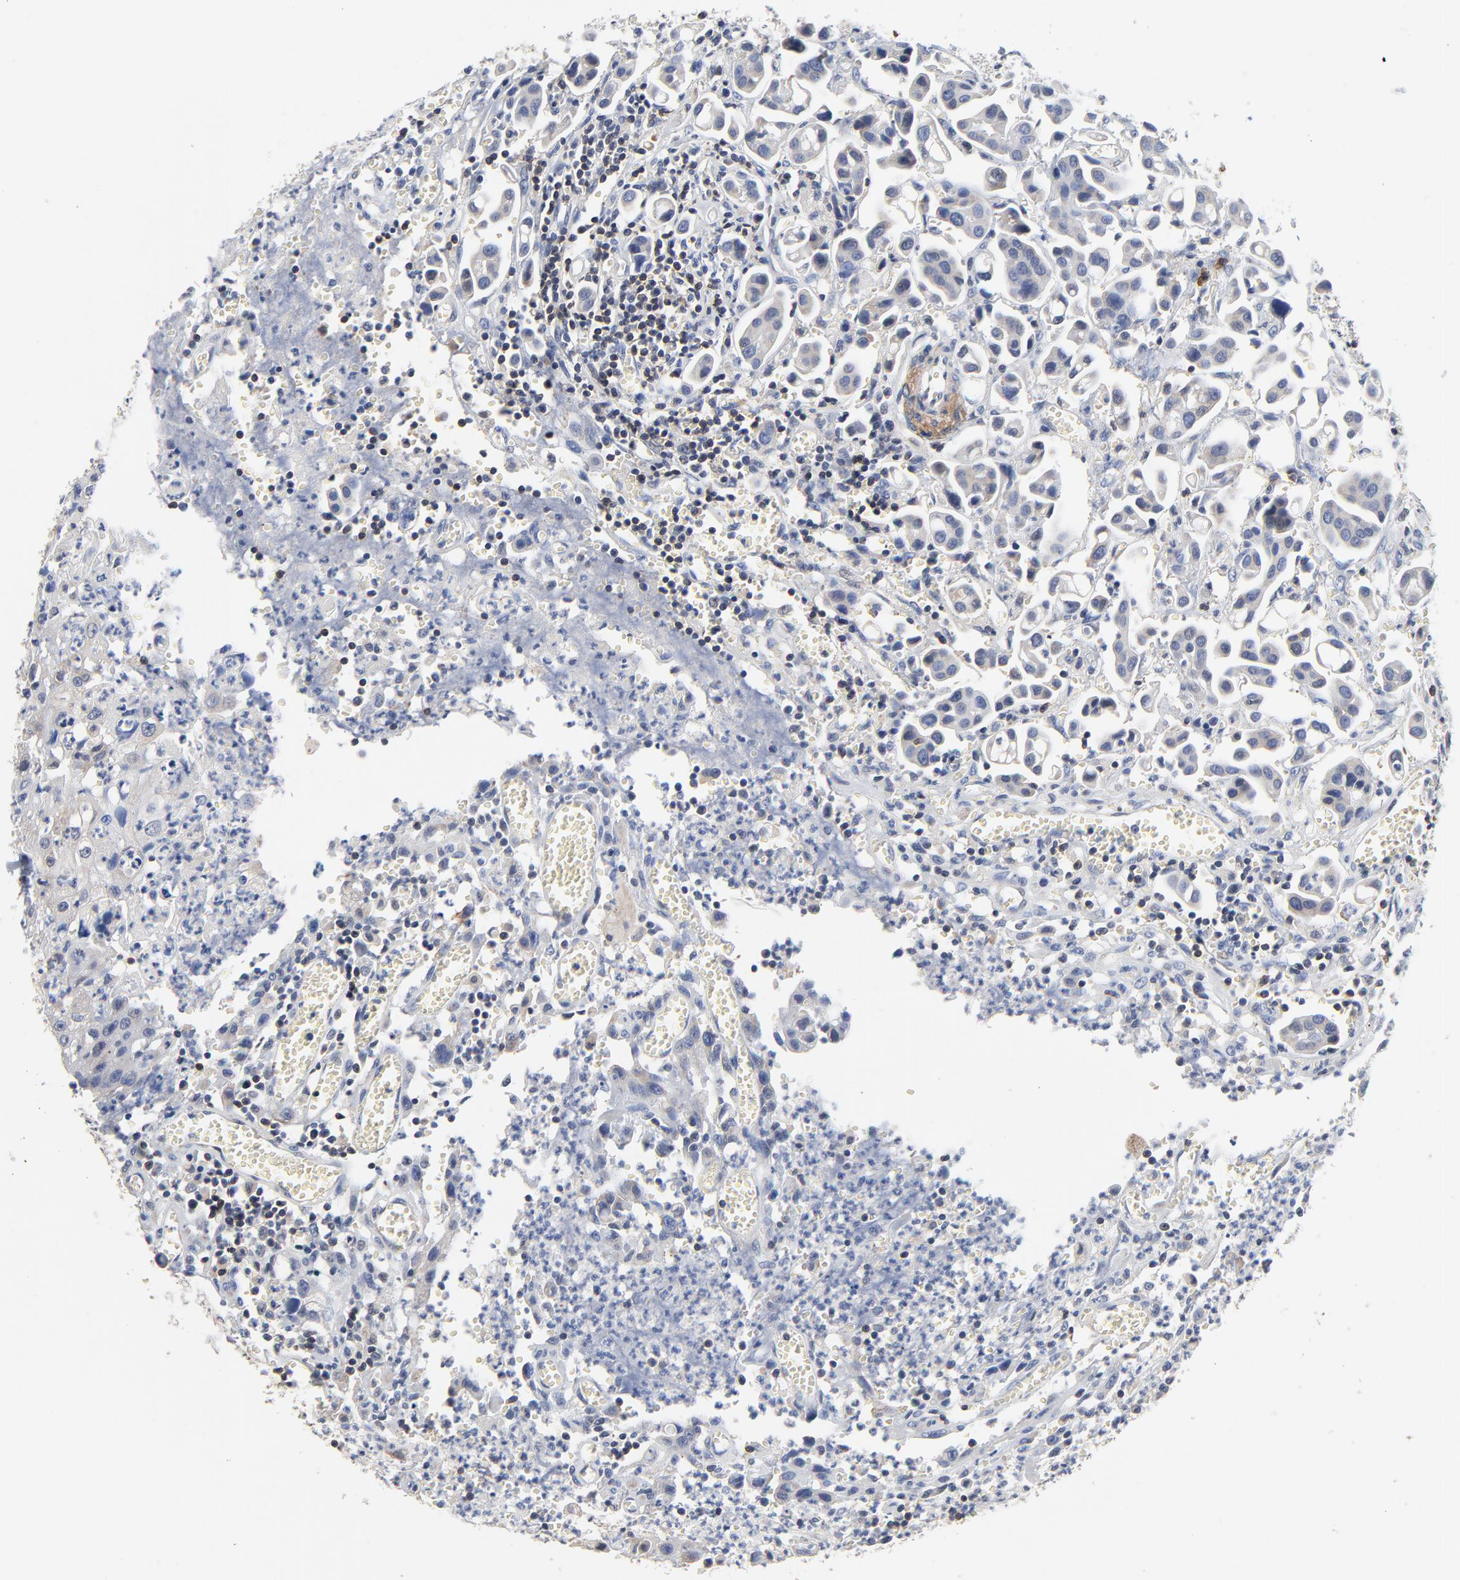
{"staining": {"intensity": "negative", "quantity": "none", "location": "none"}, "tissue": "urothelial cancer", "cell_type": "Tumor cells", "image_type": "cancer", "snomed": [{"axis": "morphology", "description": "Urothelial carcinoma, High grade"}, {"axis": "topography", "description": "Urinary bladder"}], "caption": "Immunohistochemical staining of human urothelial cancer displays no significant expression in tumor cells.", "gene": "SKAP1", "patient": {"sex": "male", "age": 66}}